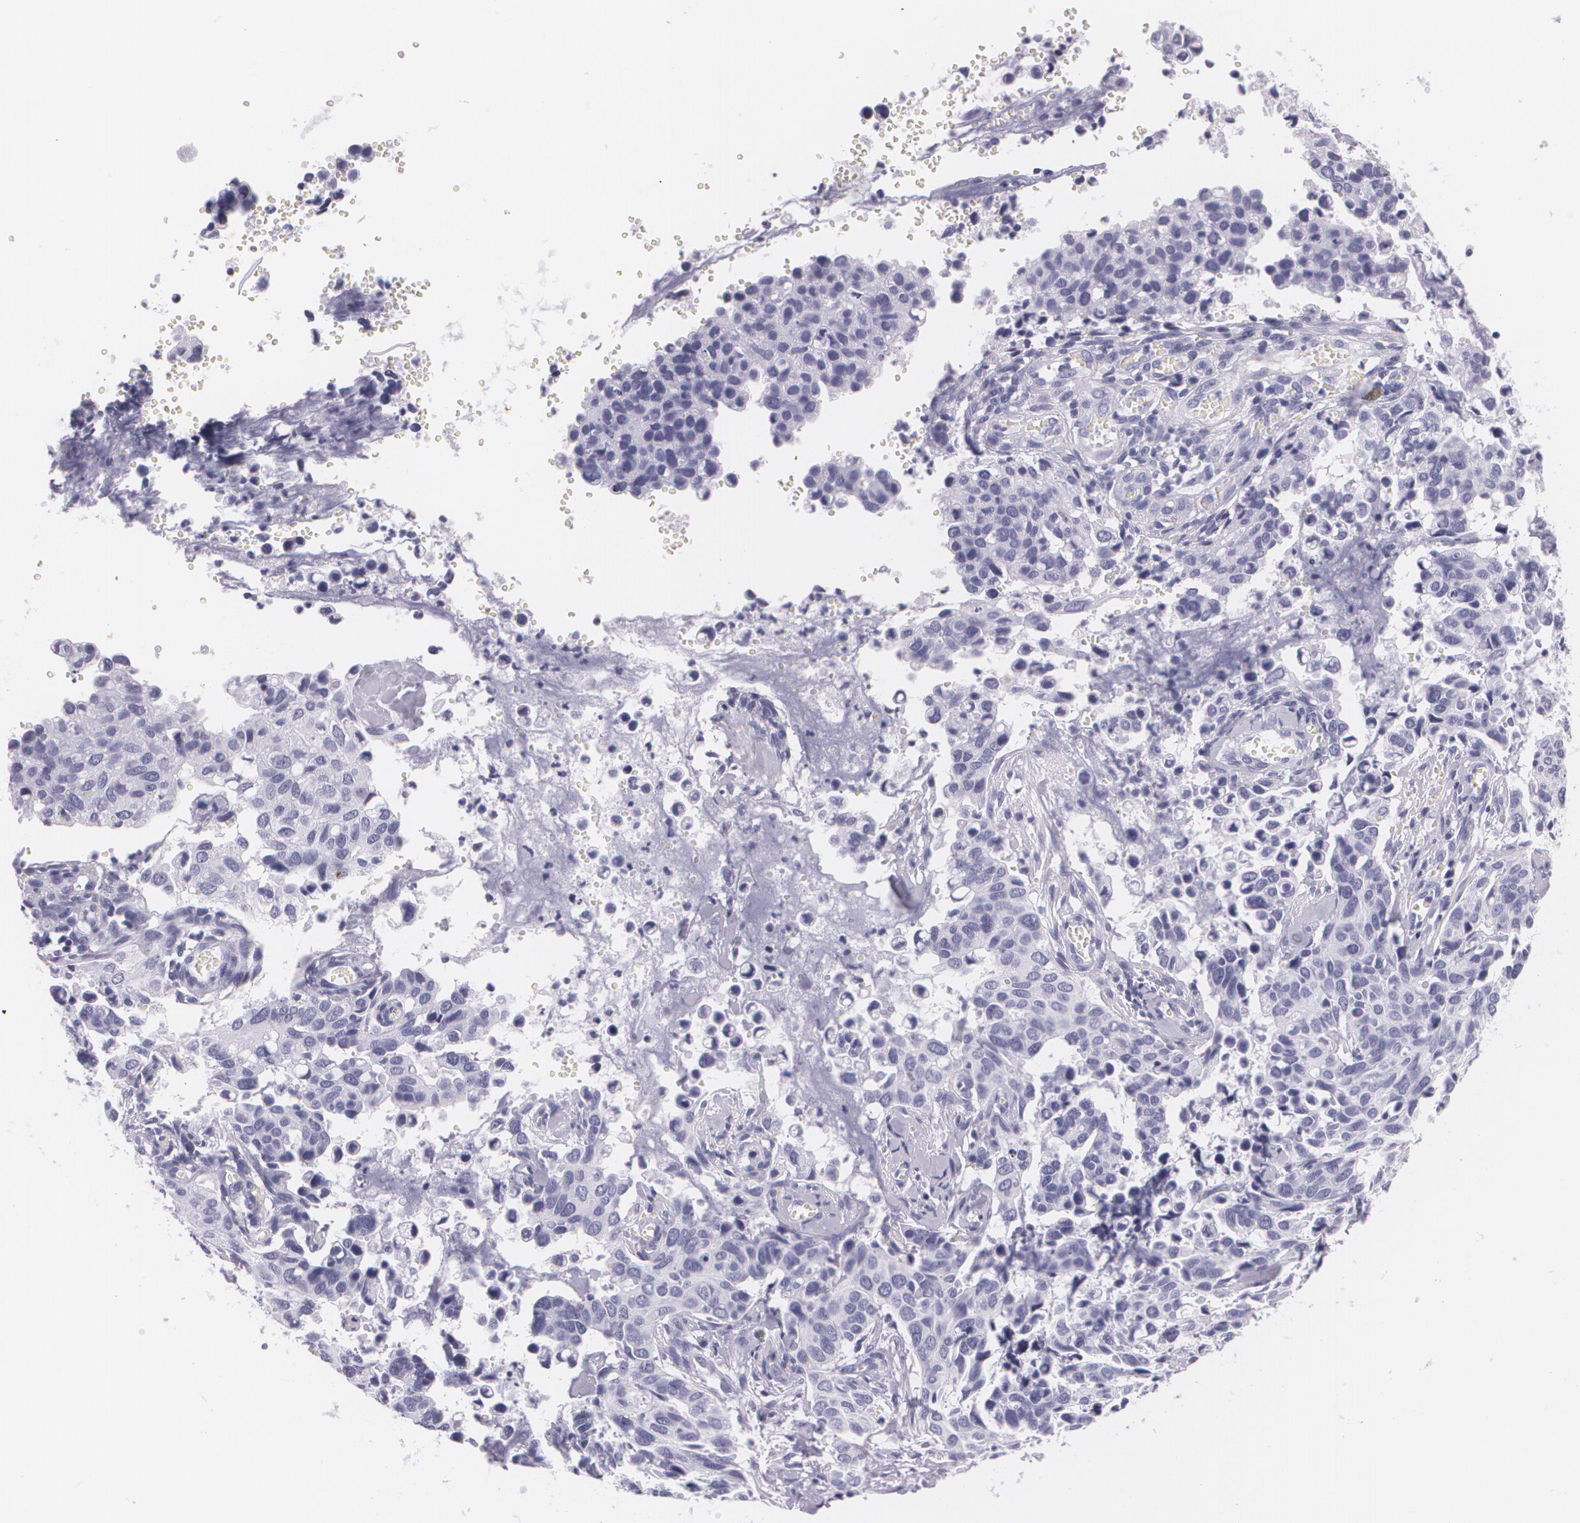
{"staining": {"intensity": "negative", "quantity": "none", "location": "none"}, "tissue": "cervical cancer", "cell_type": "Tumor cells", "image_type": "cancer", "snomed": [{"axis": "morphology", "description": "Normal tissue, NOS"}, {"axis": "morphology", "description": "Squamous cell carcinoma, NOS"}, {"axis": "topography", "description": "Cervix"}], "caption": "Immunohistochemistry (IHC) histopathology image of neoplastic tissue: cervical cancer stained with DAB reveals no significant protein expression in tumor cells. (DAB immunohistochemistry (IHC) with hematoxylin counter stain).", "gene": "DLG4", "patient": {"sex": "female", "age": 45}}